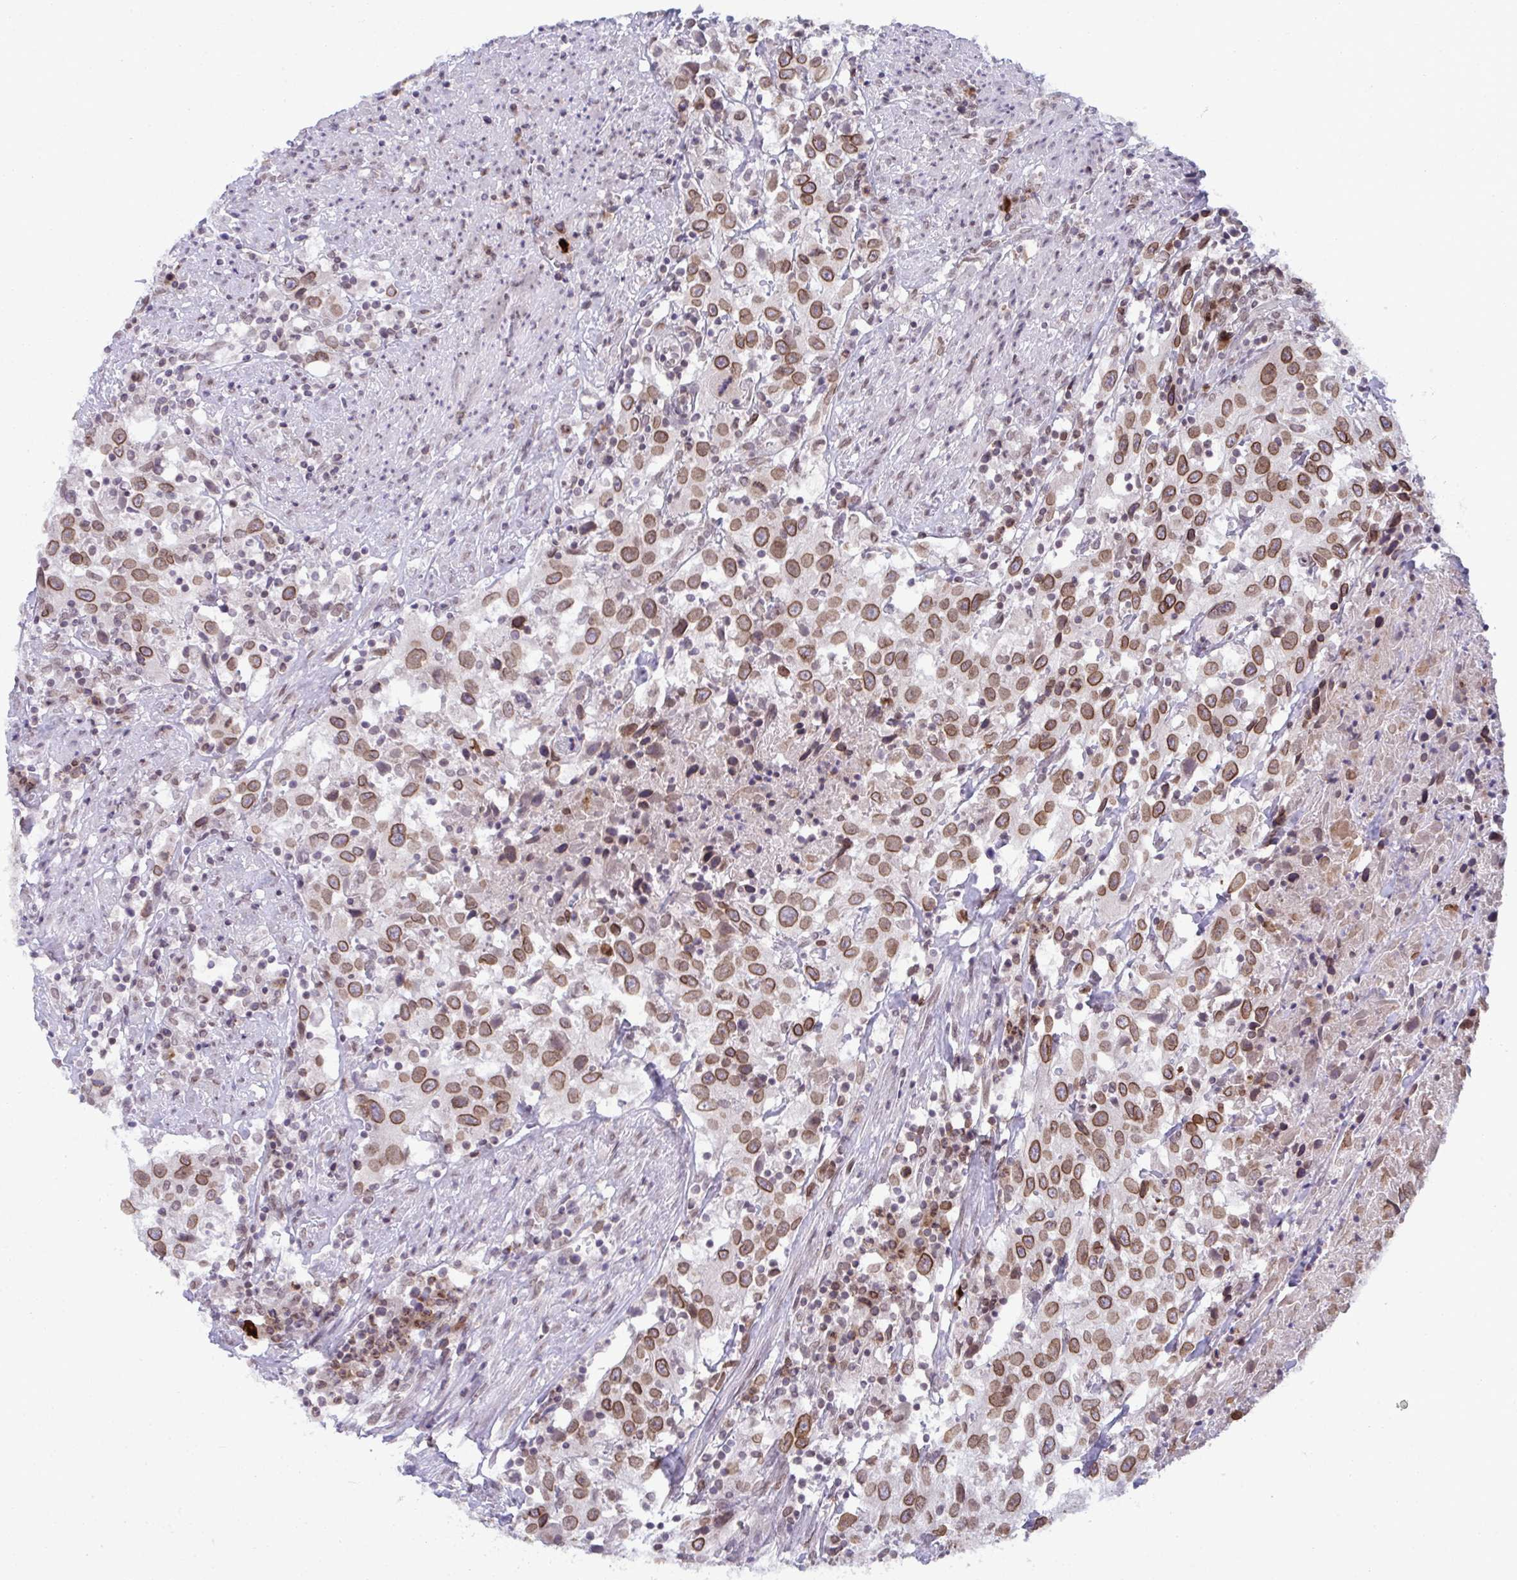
{"staining": {"intensity": "moderate", "quantity": ">75%", "location": "cytoplasmic/membranous,nuclear"}, "tissue": "urothelial cancer", "cell_type": "Tumor cells", "image_type": "cancer", "snomed": [{"axis": "morphology", "description": "Urothelial carcinoma, High grade"}, {"axis": "topography", "description": "Urinary bladder"}], "caption": "Immunohistochemistry (IHC) image of high-grade urothelial carcinoma stained for a protein (brown), which reveals medium levels of moderate cytoplasmic/membranous and nuclear expression in approximately >75% of tumor cells.", "gene": "RANBP2", "patient": {"sex": "male", "age": 61}}